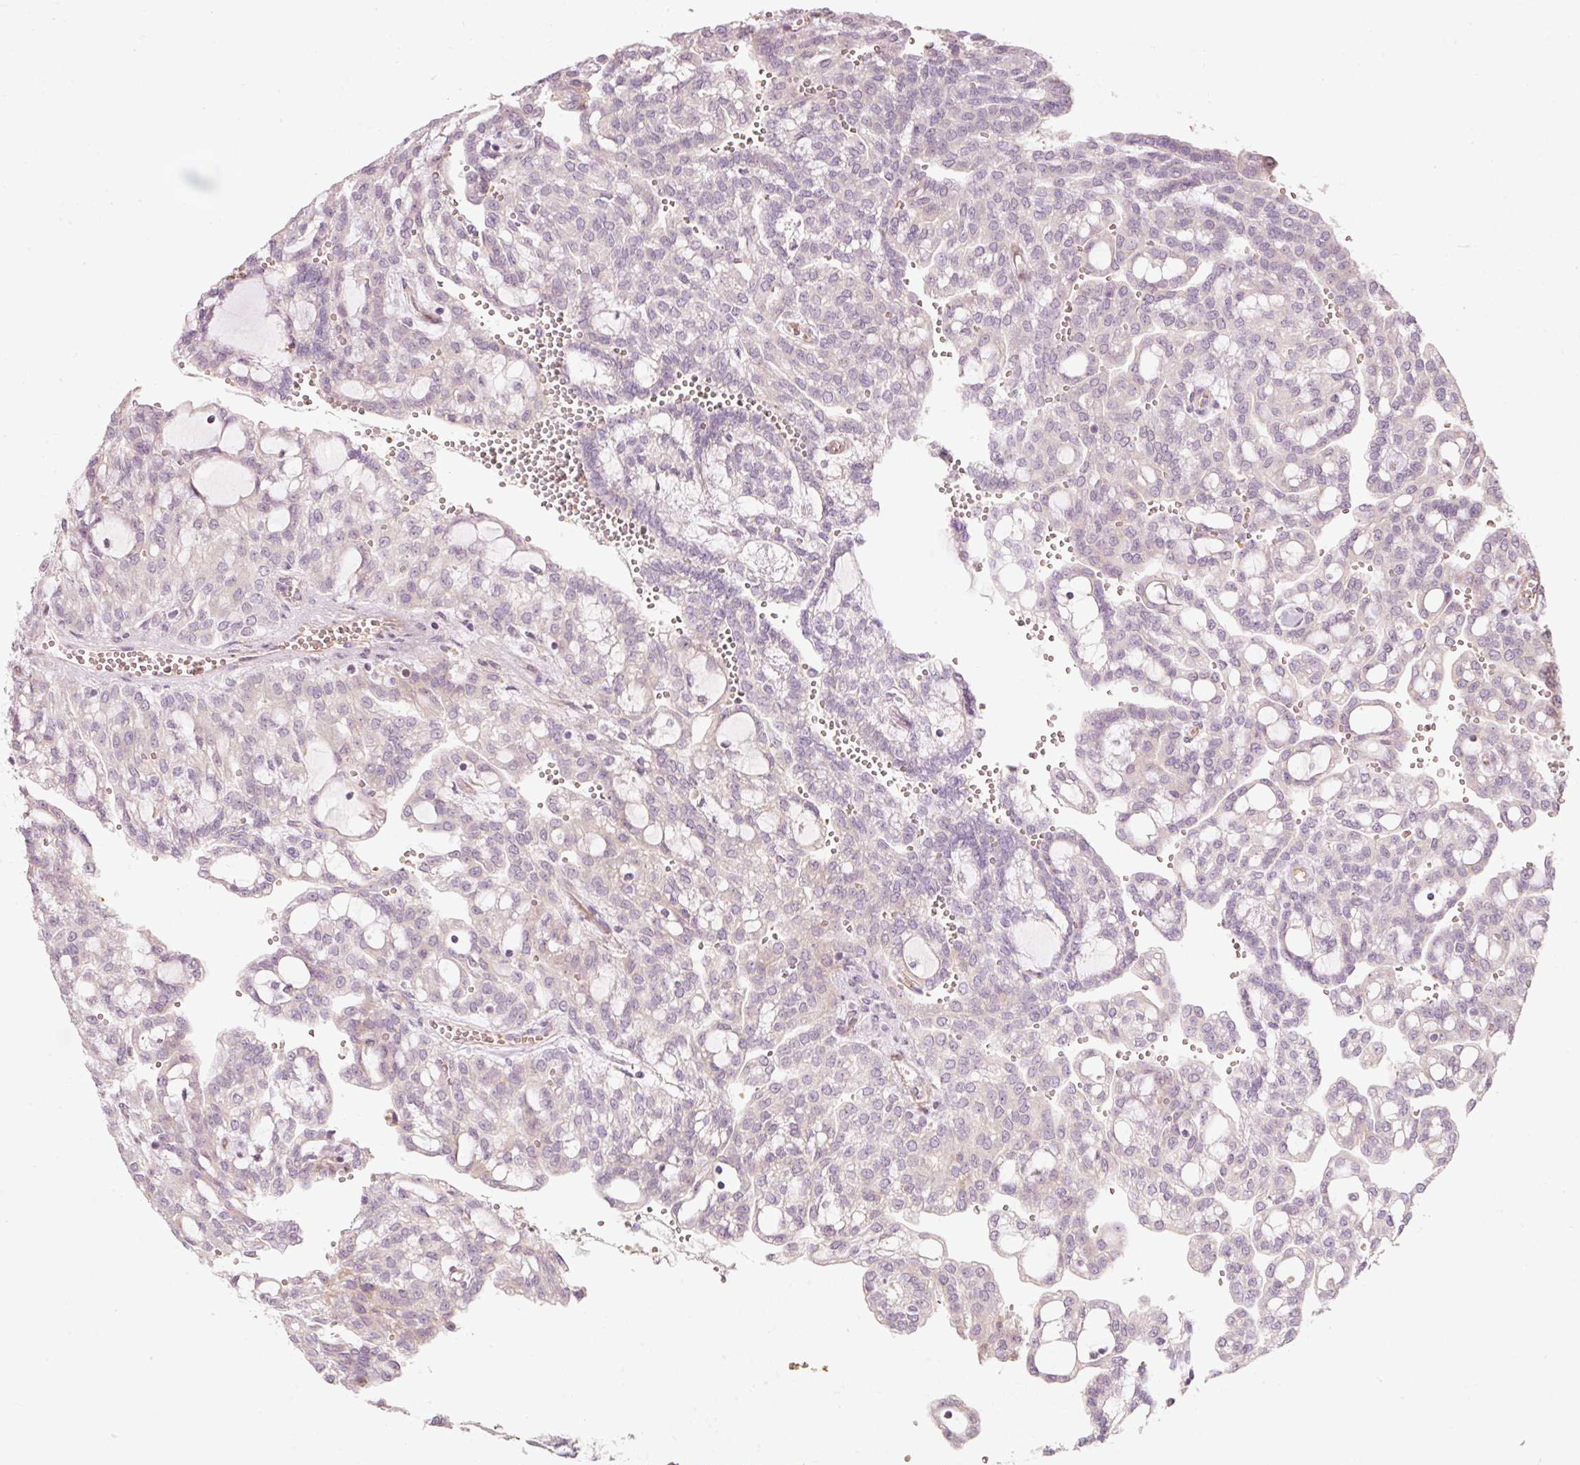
{"staining": {"intensity": "negative", "quantity": "none", "location": "none"}, "tissue": "renal cancer", "cell_type": "Tumor cells", "image_type": "cancer", "snomed": [{"axis": "morphology", "description": "Adenocarcinoma, NOS"}, {"axis": "topography", "description": "Kidney"}], "caption": "The image displays no significant staining in tumor cells of renal cancer.", "gene": "KCNQ1", "patient": {"sex": "male", "age": 63}}